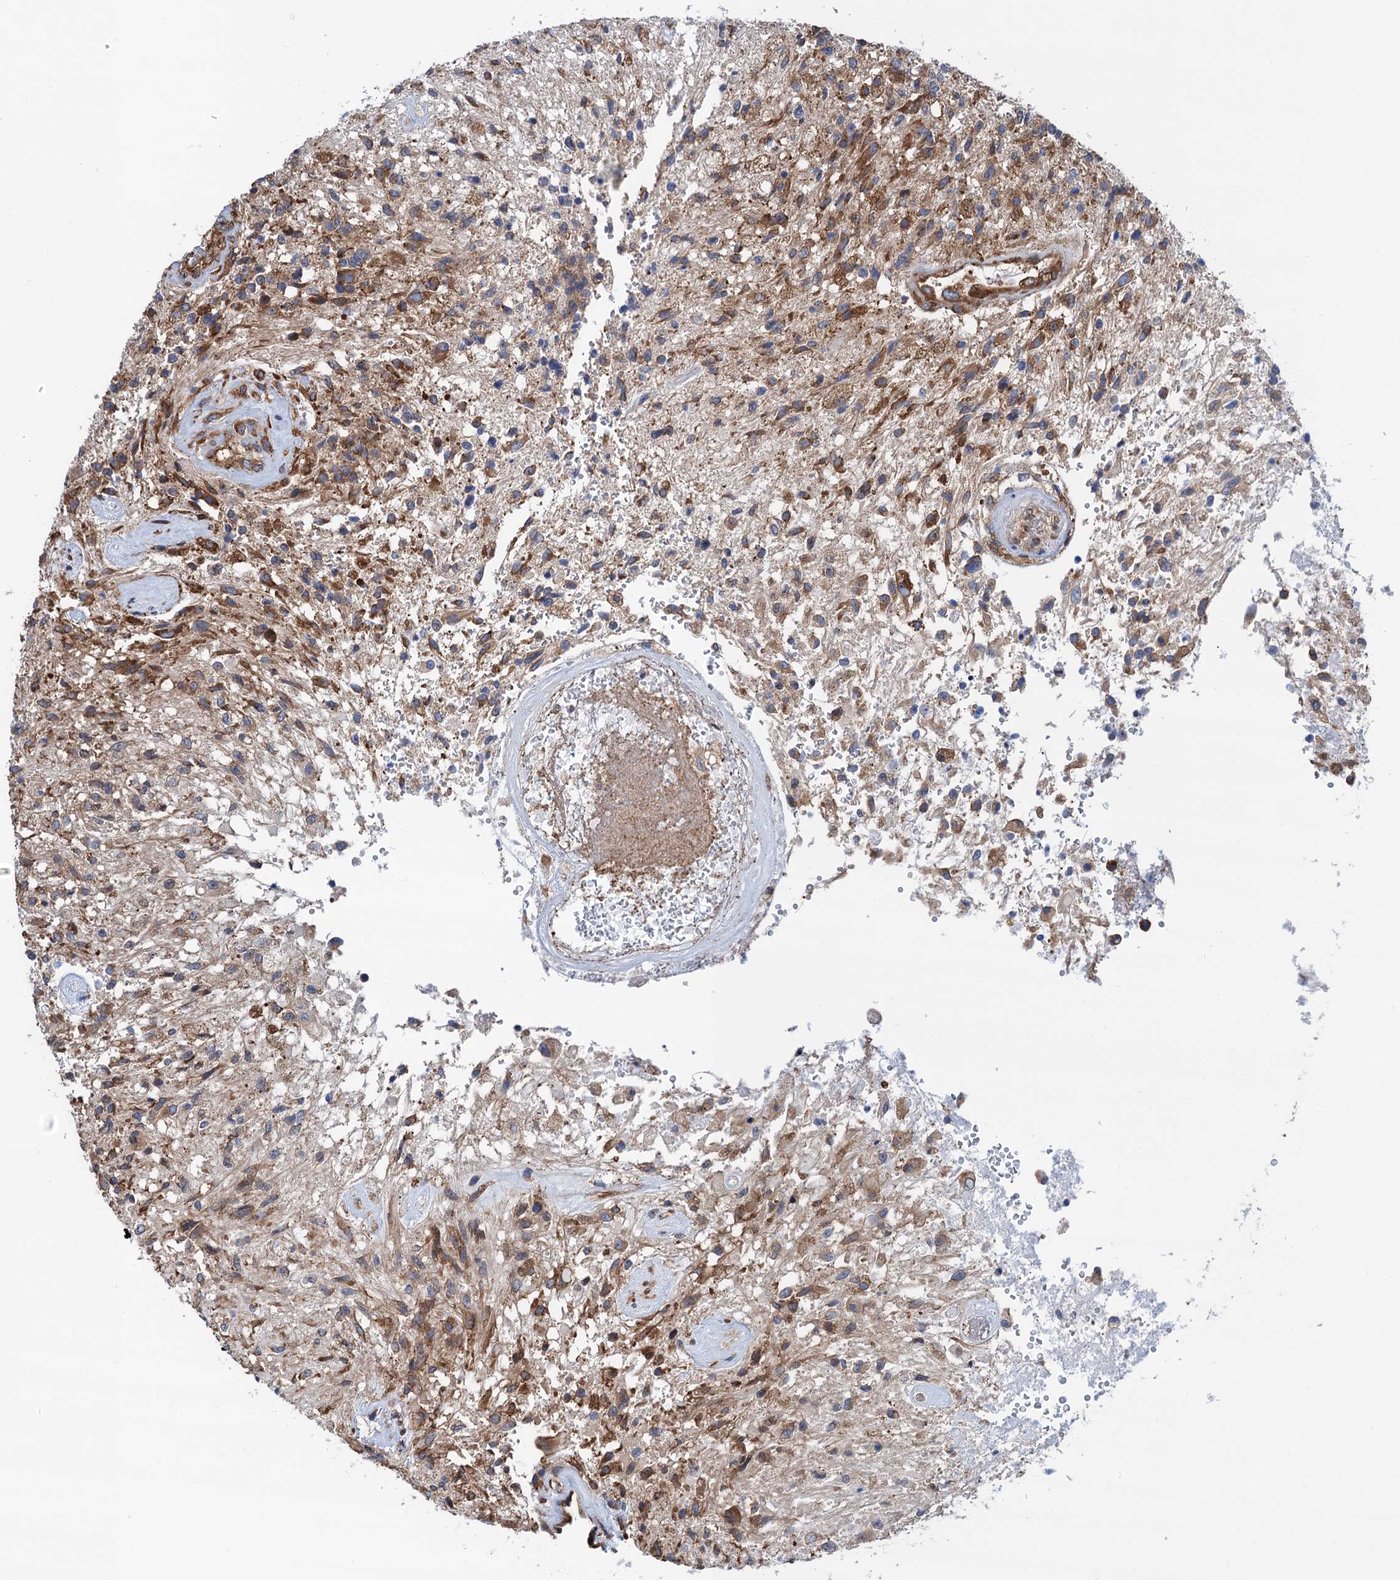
{"staining": {"intensity": "moderate", "quantity": "25%-75%", "location": "cytoplasmic/membranous"}, "tissue": "glioma", "cell_type": "Tumor cells", "image_type": "cancer", "snomed": [{"axis": "morphology", "description": "Glioma, malignant, High grade"}, {"axis": "topography", "description": "Brain"}], "caption": "Protein analysis of glioma tissue exhibits moderate cytoplasmic/membranous positivity in approximately 25%-75% of tumor cells. The staining is performed using DAB (3,3'-diaminobenzidine) brown chromogen to label protein expression. The nuclei are counter-stained blue using hematoxylin.", "gene": "SLC12A7", "patient": {"sex": "male", "age": 56}}